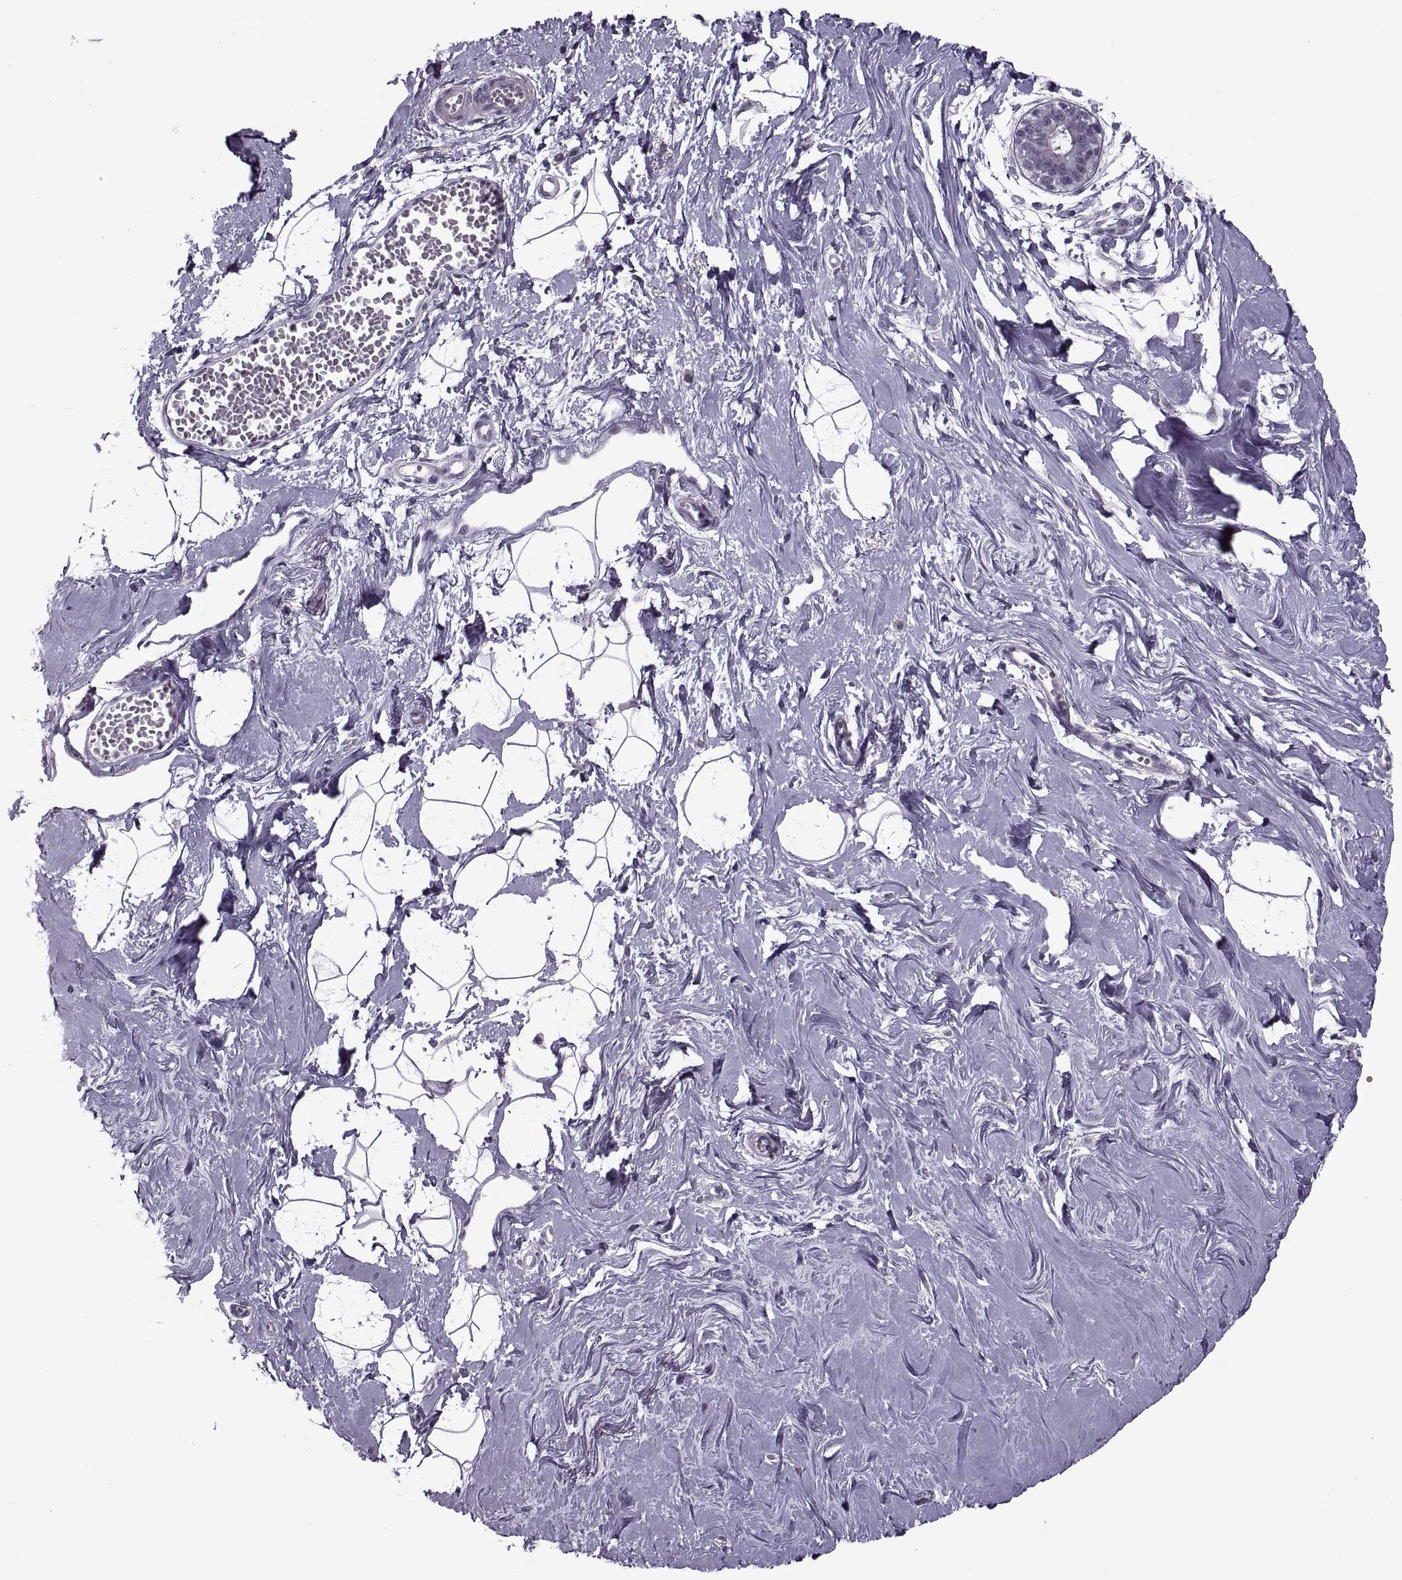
{"staining": {"intensity": "negative", "quantity": "none", "location": "none"}, "tissue": "breast", "cell_type": "Adipocytes", "image_type": "normal", "snomed": [{"axis": "morphology", "description": "Normal tissue, NOS"}, {"axis": "topography", "description": "Breast"}], "caption": "The image demonstrates no staining of adipocytes in normal breast.", "gene": "PAGE2B", "patient": {"sex": "female", "age": 49}}